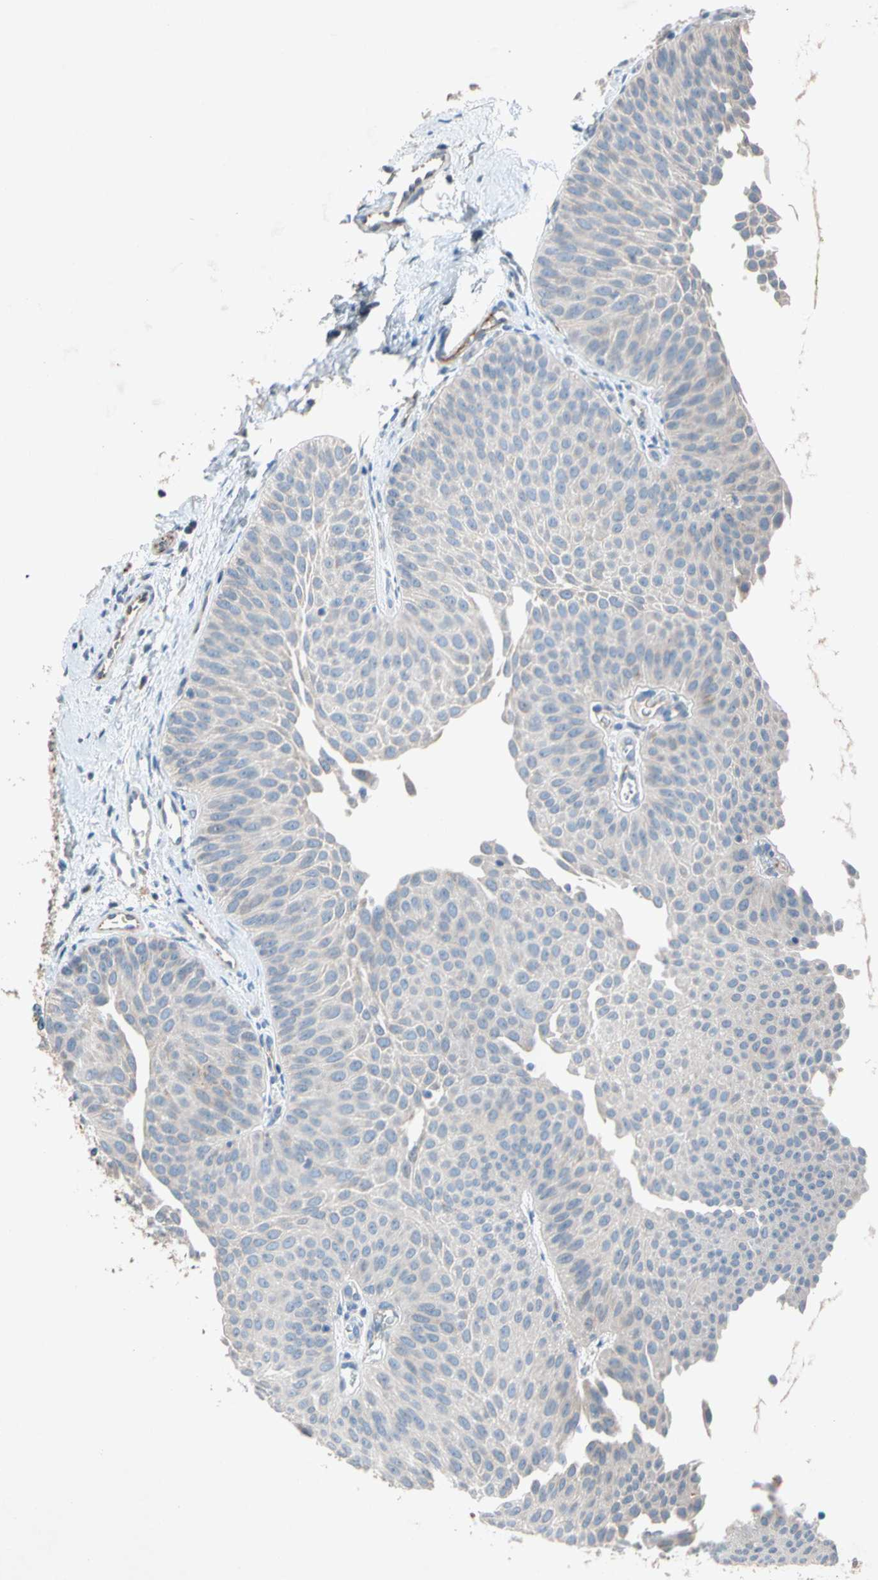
{"staining": {"intensity": "negative", "quantity": "none", "location": "none"}, "tissue": "urothelial cancer", "cell_type": "Tumor cells", "image_type": "cancer", "snomed": [{"axis": "morphology", "description": "Urothelial carcinoma, Low grade"}, {"axis": "topography", "description": "Urinary bladder"}], "caption": "This is a image of immunohistochemistry staining of urothelial cancer, which shows no expression in tumor cells.", "gene": "NDFIP2", "patient": {"sex": "female", "age": 60}}